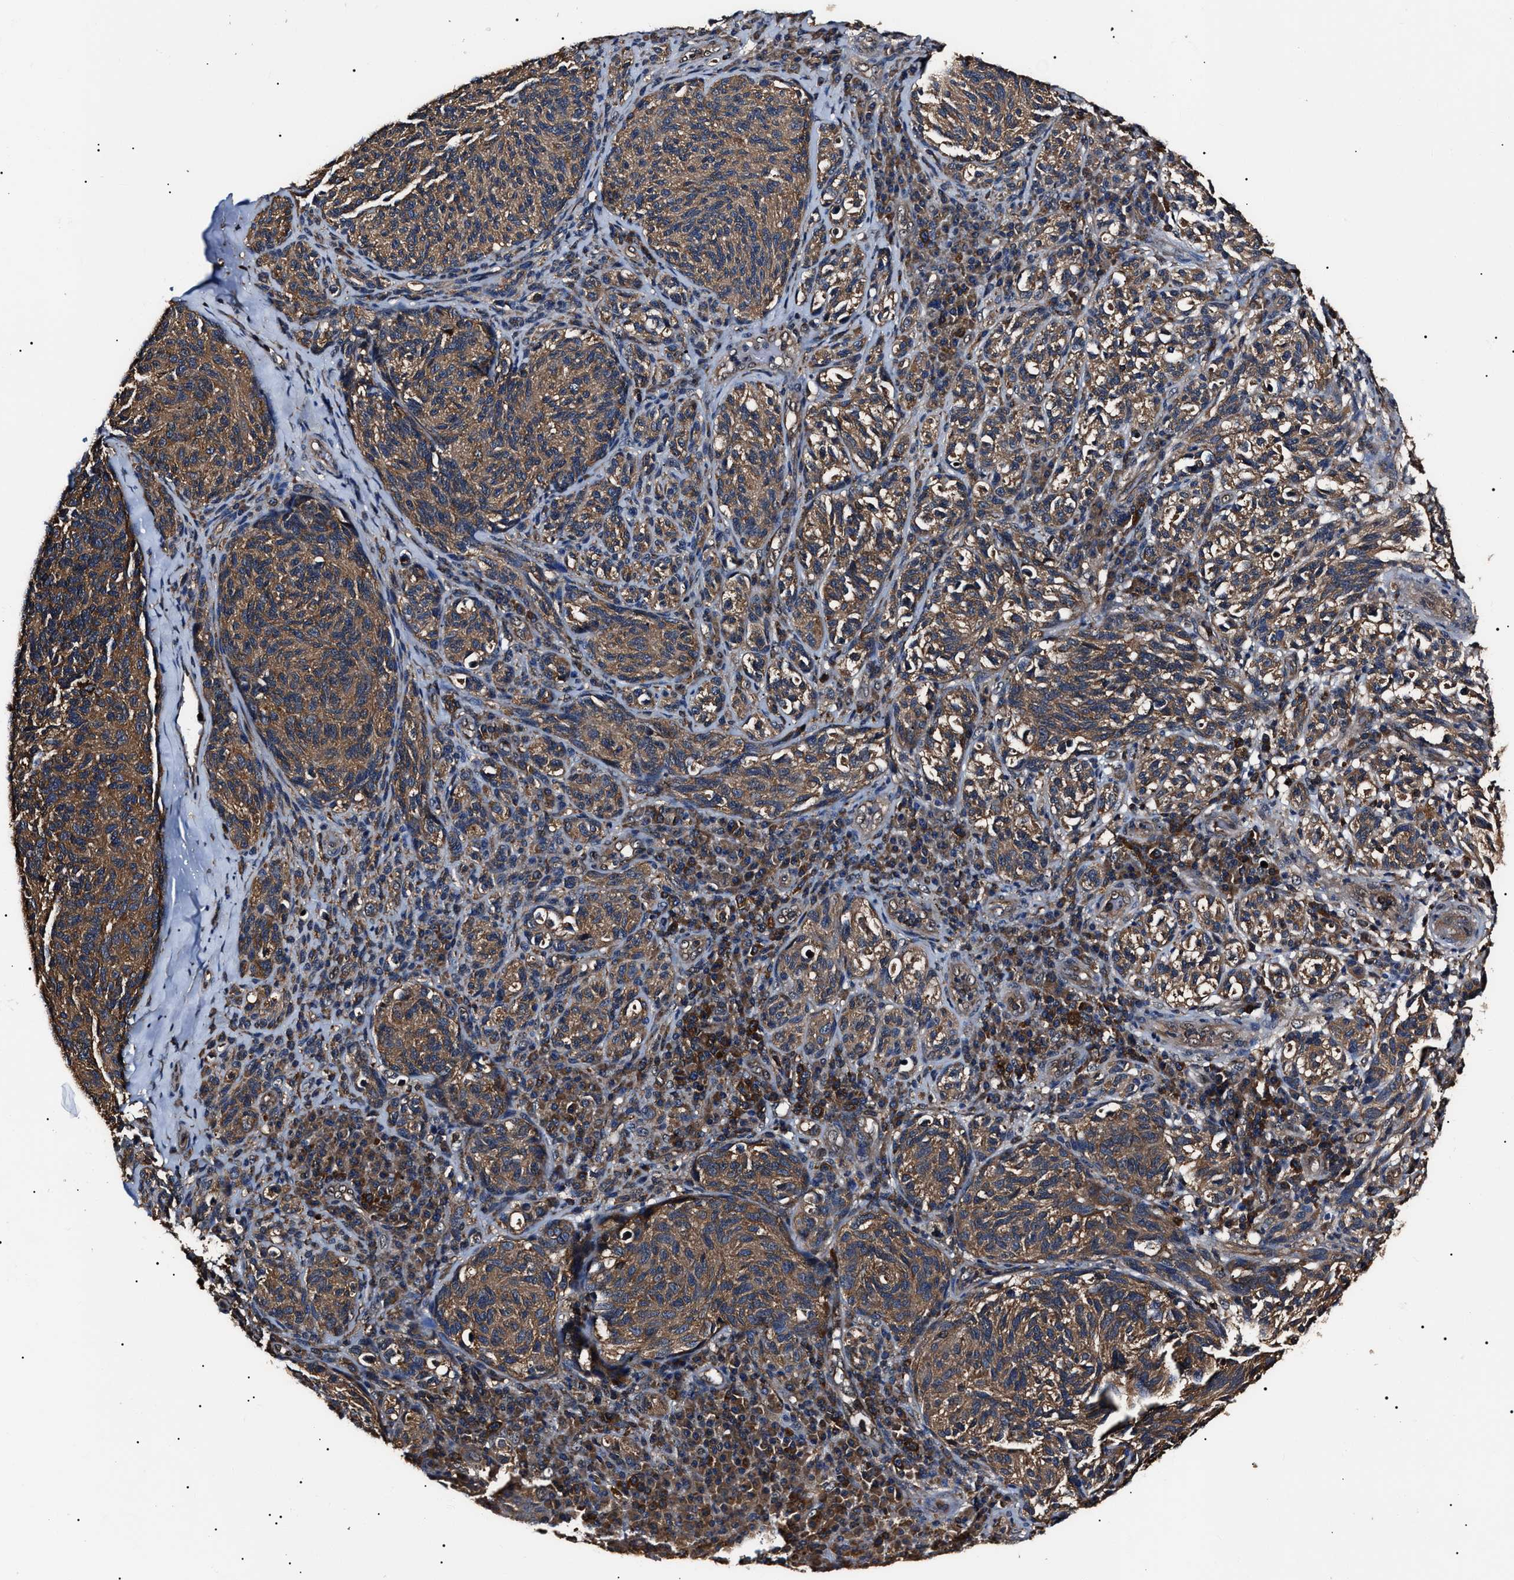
{"staining": {"intensity": "moderate", "quantity": ">75%", "location": "cytoplasmic/membranous"}, "tissue": "melanoma", "cell_type": "Tumor cells", "image_type": "cancer", "snomed": [{"axis": "morphology", "description": "Malignant melanoma, NOS"}, {"axis": "topography", "description": "Skin"}], "caption": "High-power microscopy captured an IHC histopathology image of malignant melanoma, revealing moderate cytoplasmic/membranous expression in about >75% of tumor cells.", "gene": "CCT8", "patient": {"sex": "female", "age": 73}}